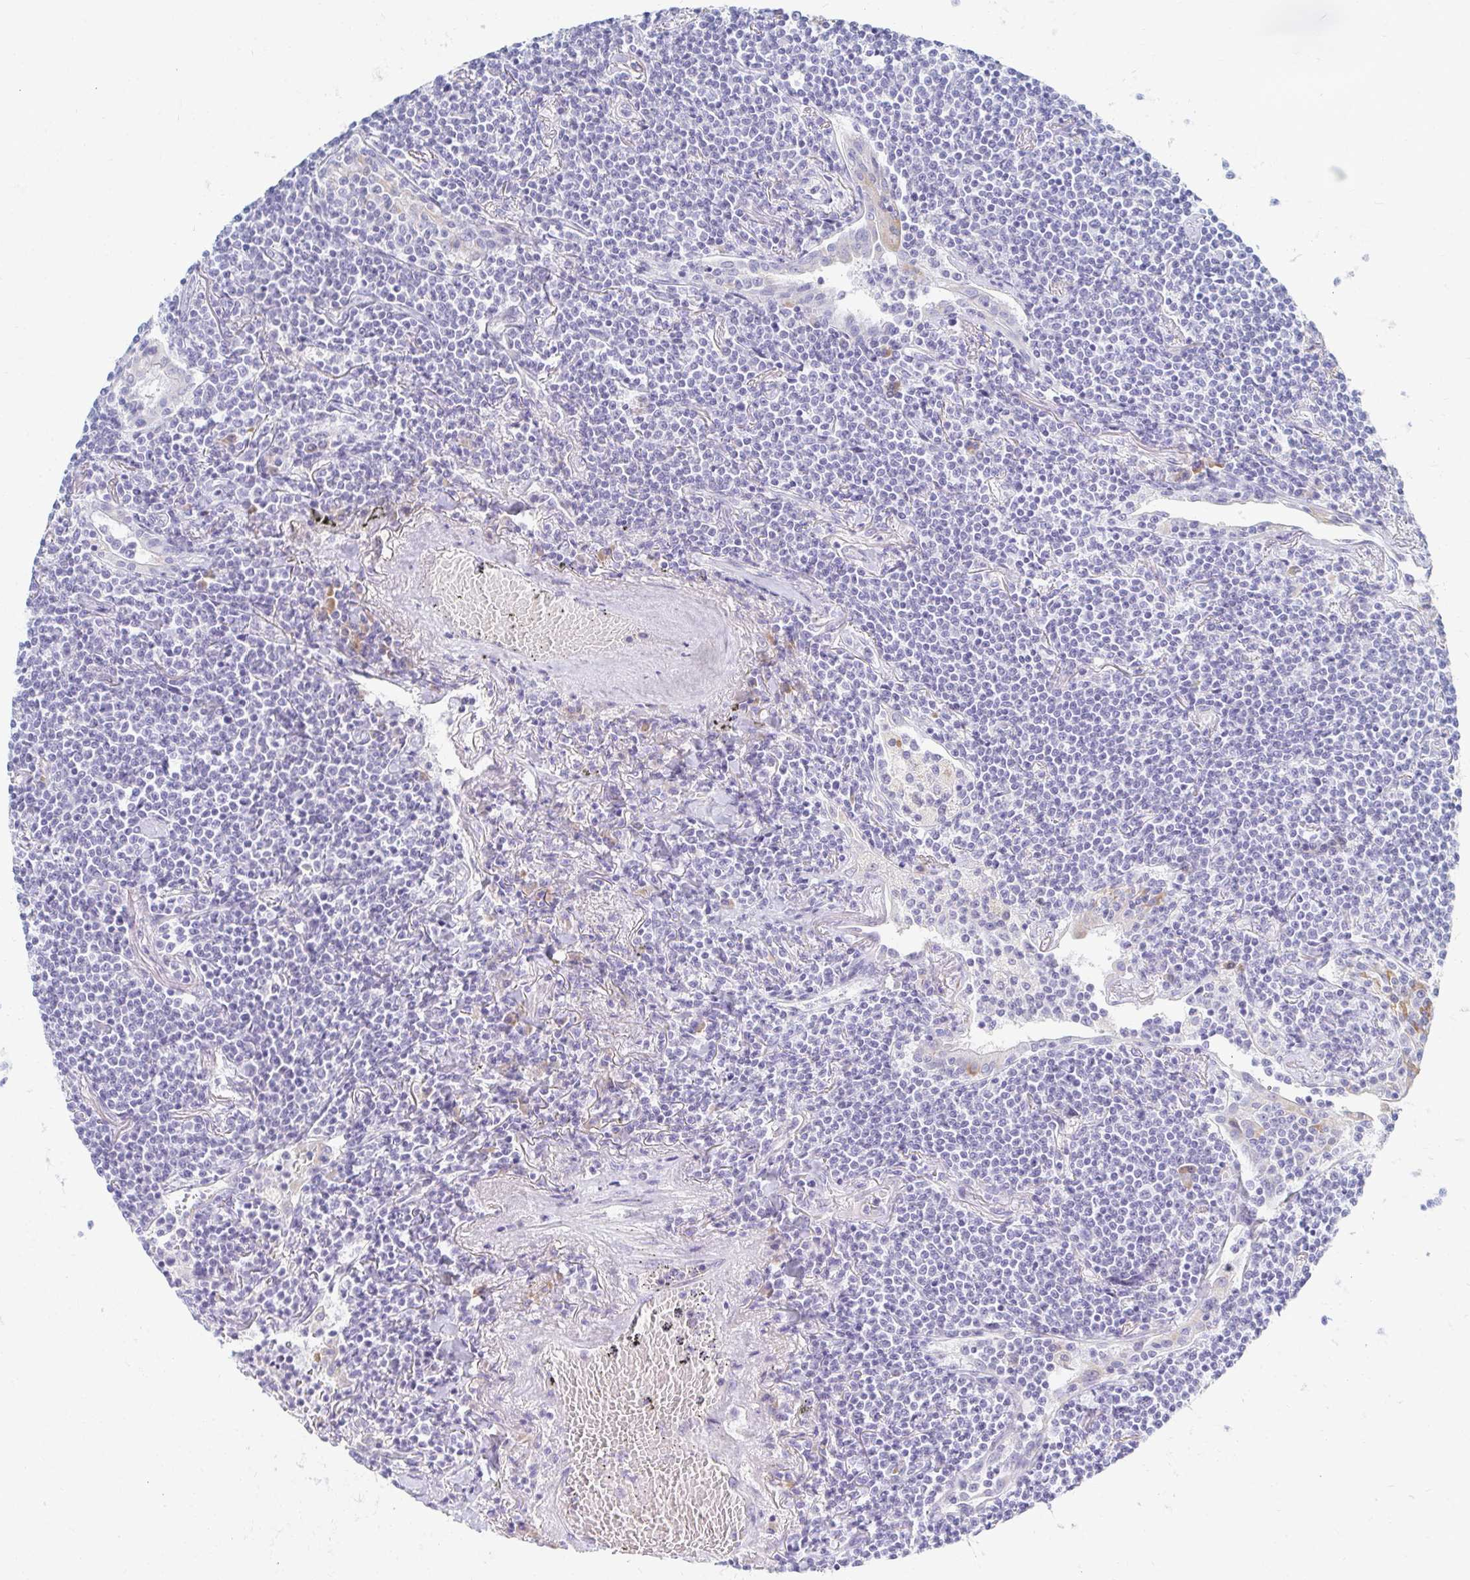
{"staining": {"intensity": "negative", "quantity": "none", "location": "none"}, "tissue": "lymphoma", "cell_type": "Tumor cells", "image_type": "cancer", "snomed": [{"axis": "morphology", "description": "Malignant lymphoma, non-Hodgkin's type, Low grade"}, {"axis": "topography", "description": "Lung"}], "caption": "There is no significant expression in tumor cells of low-grade malignant lymphoma, non-Hodgkin's type.", "gene": "MYLK2", "patient": {"sex": "female", "age": 71}}